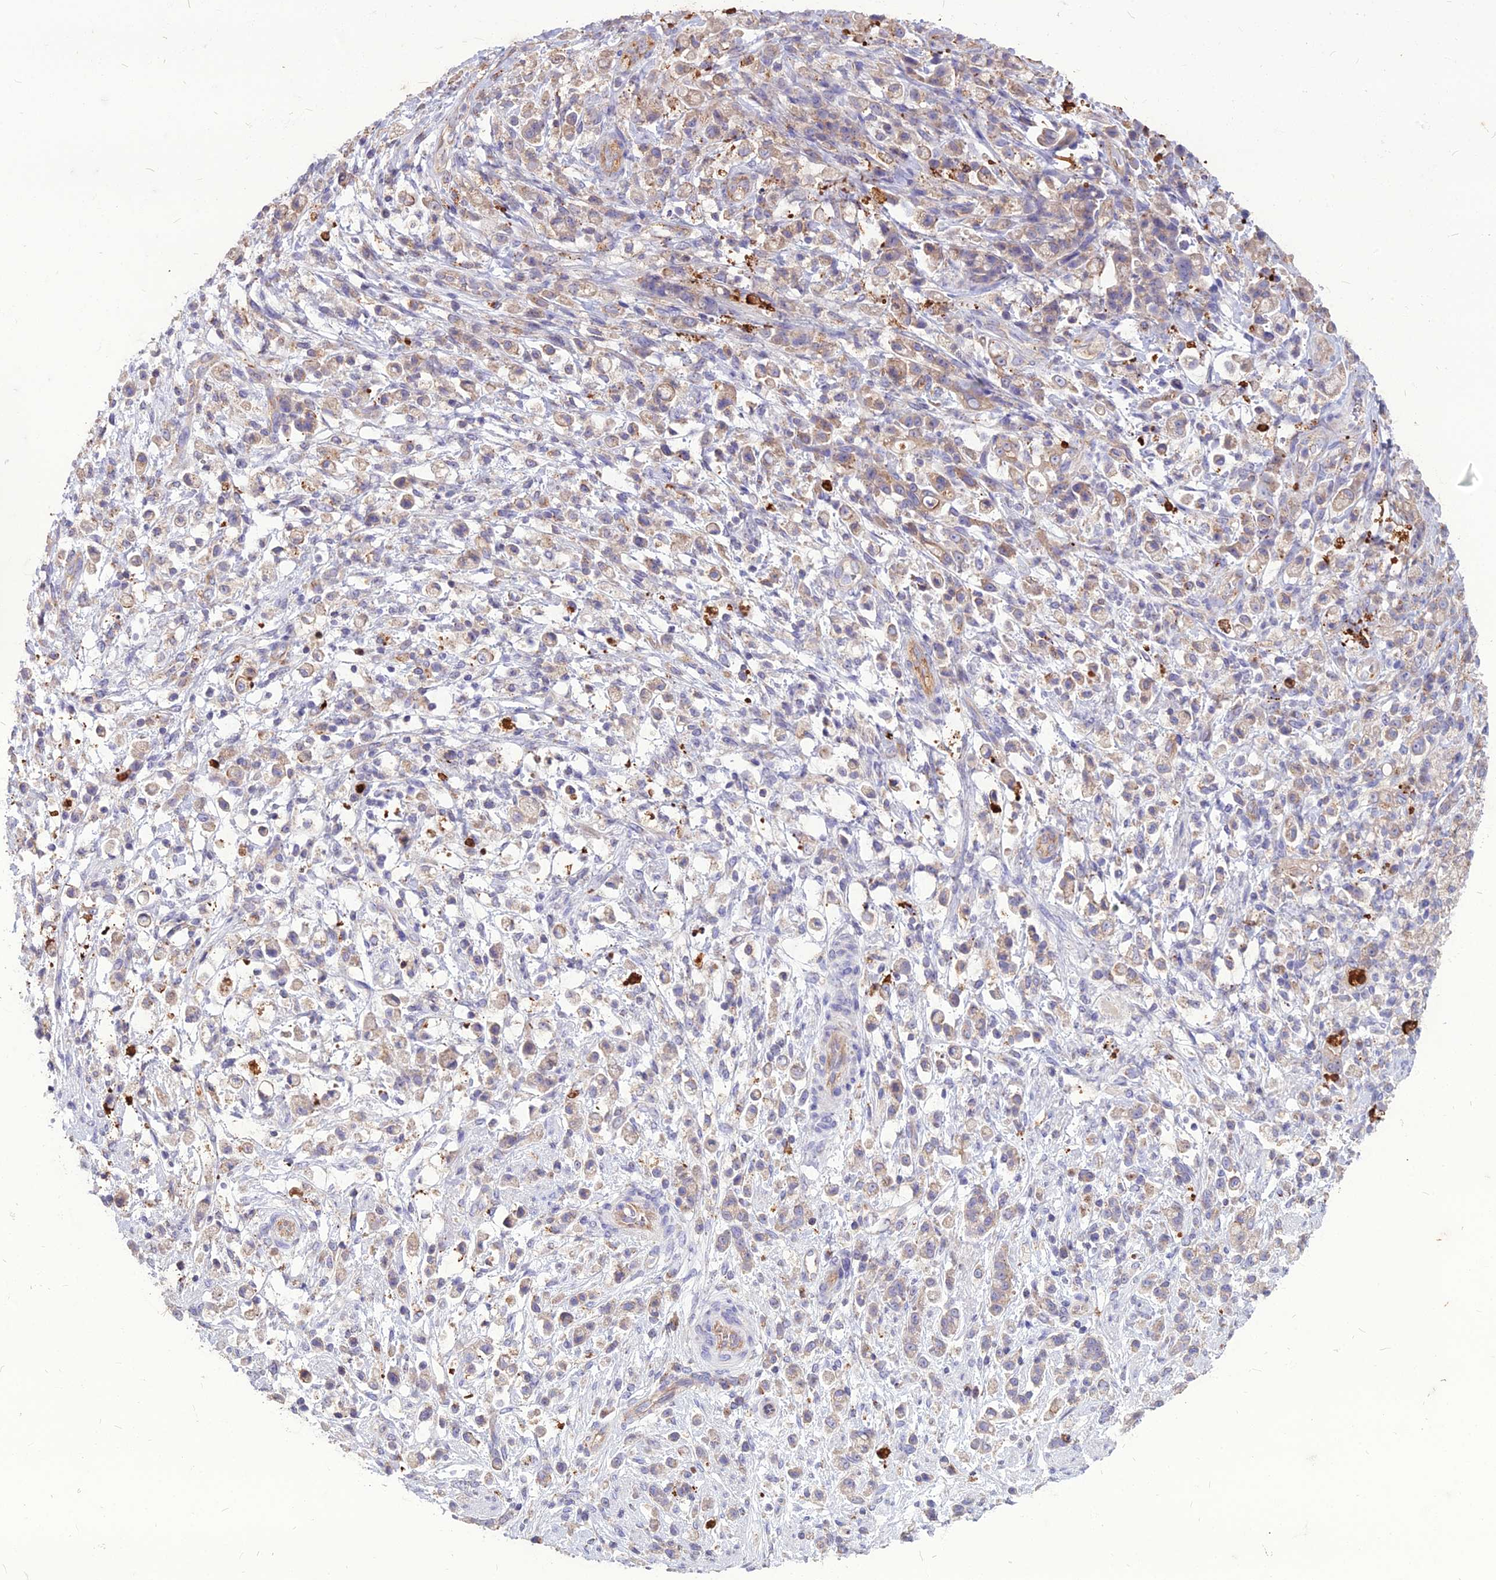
{"staining": {"intensity": "weak", "quantity": "25%-75%", "location": "cytoplasmic/membranous"}, "tissue": "stomach cancer", "cell_type": "Tumor cells", "image_type": "cancer", "snomed": [{"axis": "morphology", "description": "Adenocarcinoma, NOS"}, {"axis": "topography", "description": "Stomach"}], "caption": "Immunohistochemistry image of adenocarcinoma (stomach) stained for a protein (brown), which exhibits low levels of weak cytoplasmic/membranous staining in approximately 25%-75% of tumor cells.", "gene": "PCED1B", "patient": {"sex": "female", "age": 60}}